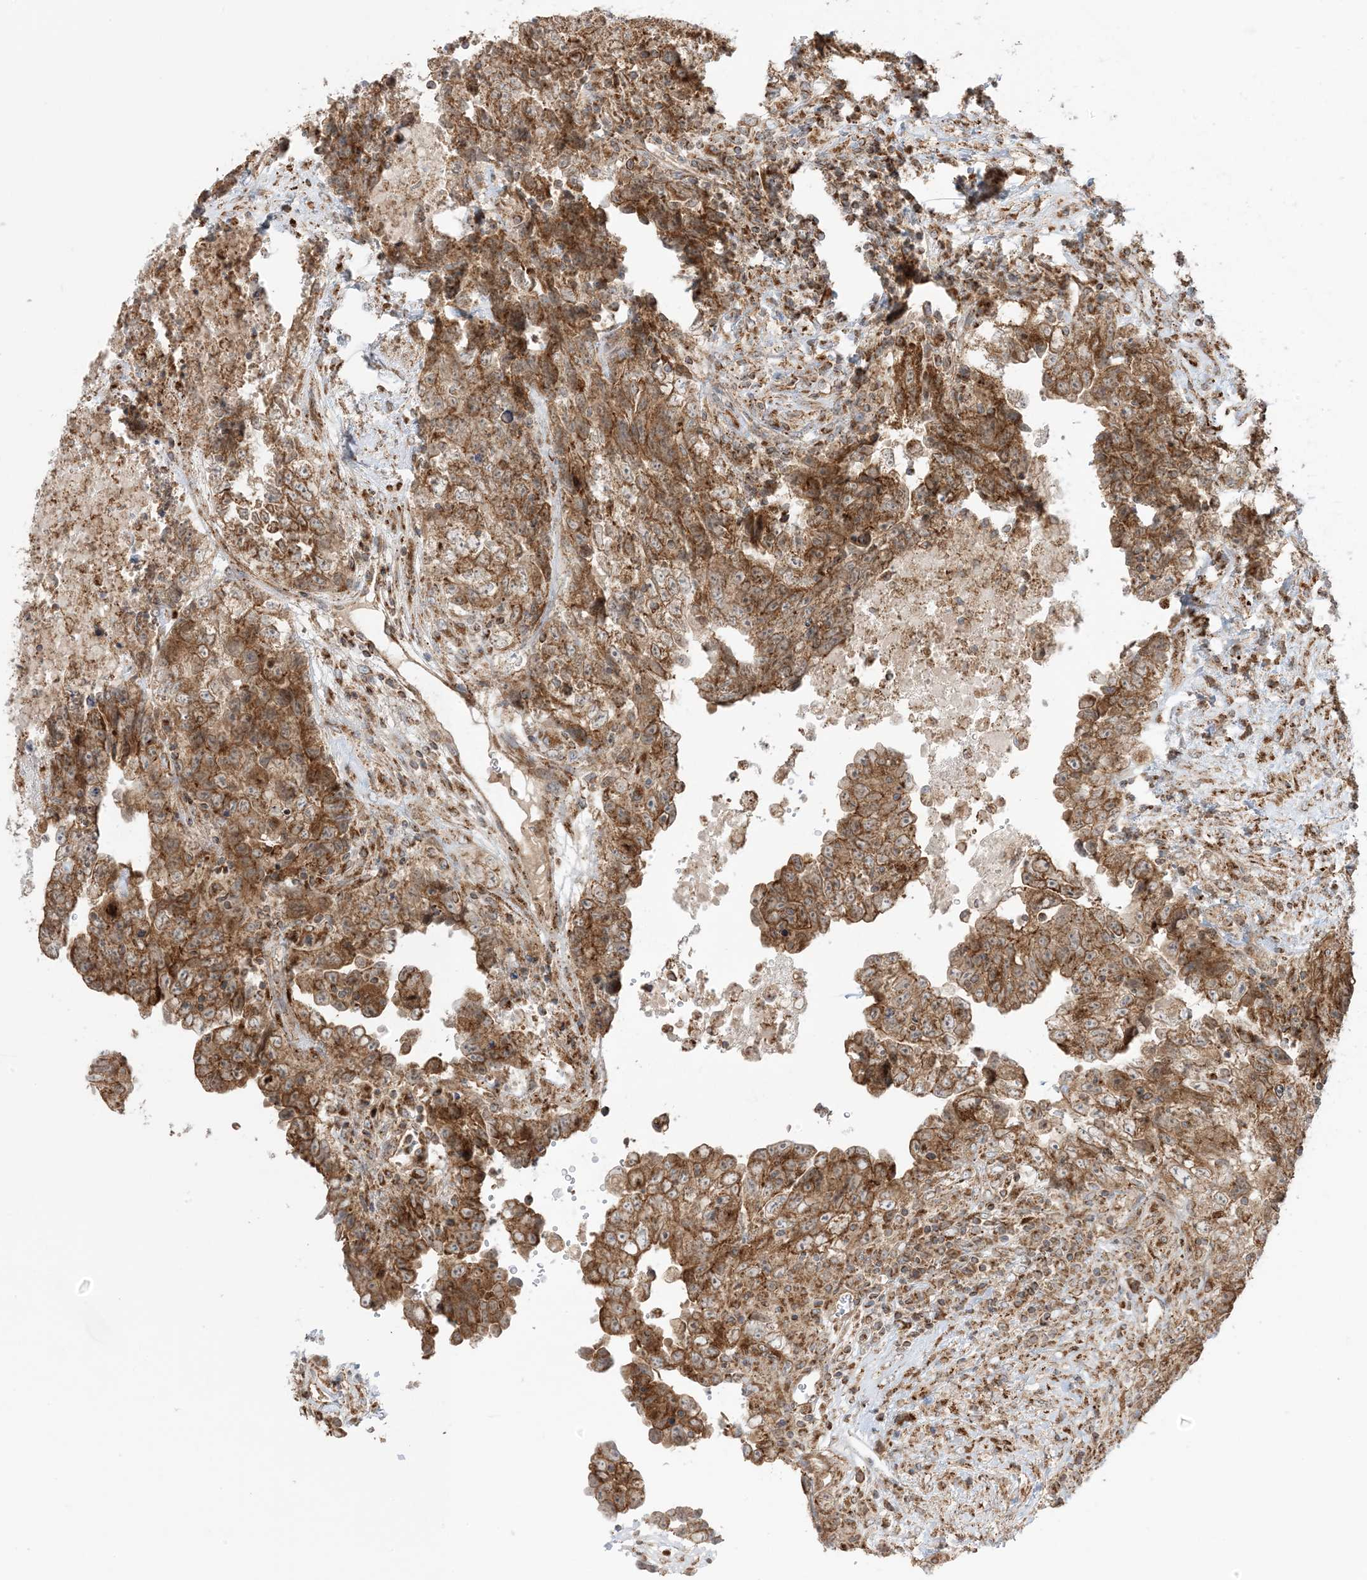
{"staining": {"intensity": "strong", "quantity": ">75%", "location": "cytoplasmic/membranous"}, "tissue": "testis cancer", "cell_type": "Tumor cells", "image_type": "cancer", "snomed": [{"axis": "morphology", "description": "Carcinoma, Embryonal, NOS"}, {"axis": "topography", "description": "Testis"}], "caption": "Immunohistochemistry (DAB (3,3'-diaminobenzidine)) staining of human embryonal carcinoma (testis) reveals strong cytoplasmic/membranous protein staining in approximately >75% of tumor cells.", "gene": "N4BP3", "patient": {"sex": "male", "age": 37}}